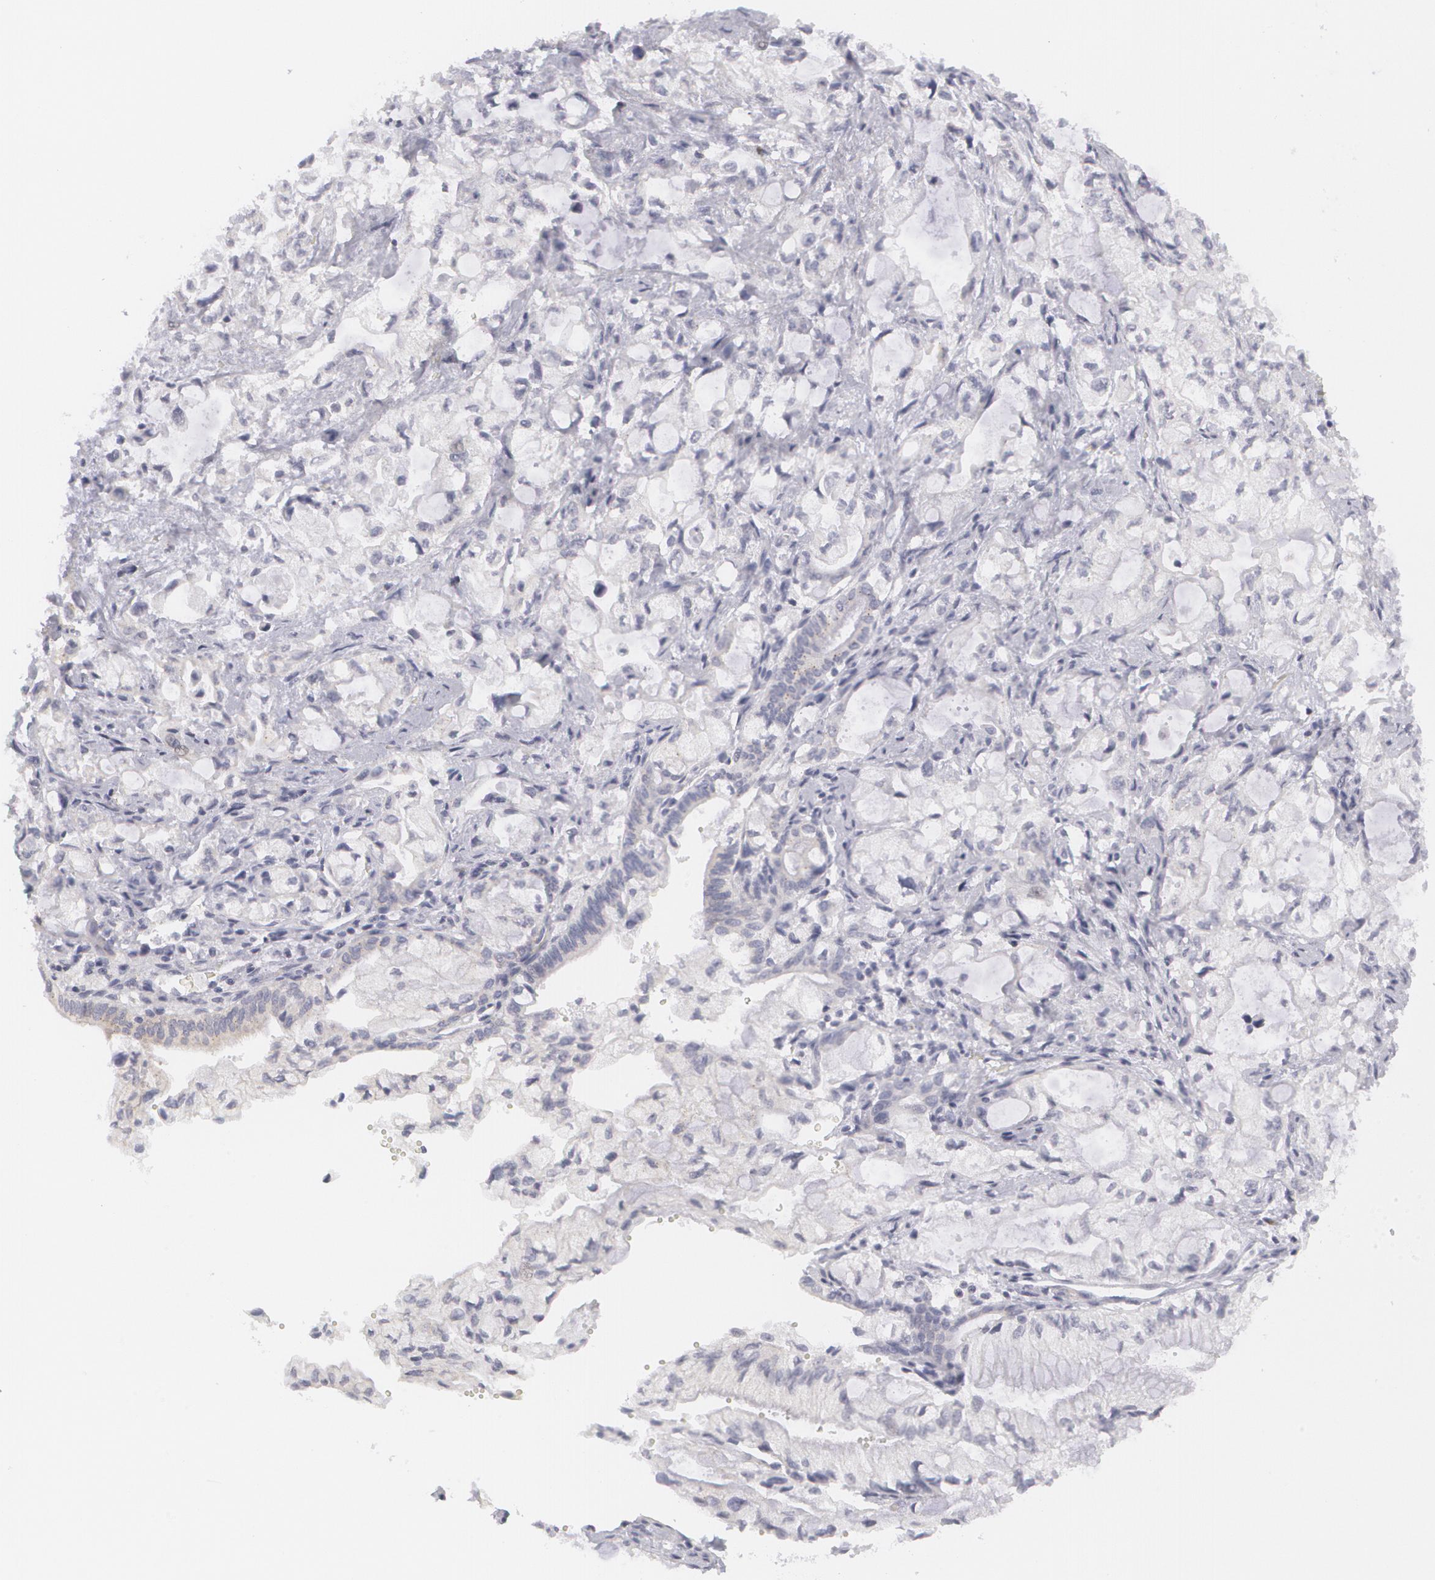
{"staining": {"intensity": "negative", "quantity": "none", "location": "none"}, "tissue": "pancreatic cancer", "cell_type": "Tumor cells", "image_type": "cancer", "snomed": [{"axis": "morphology", "description": "Adenocarcinoma, NOS"}, {"axis": "topography", "description": "Pancreas"}], "caption": "Histopathology image shows no protein staining in tumor cells of adenocarcinoma (pancreatic) tissue.", "gene": "MBNL3", "patient": {"sex": "male", "age": 79}}